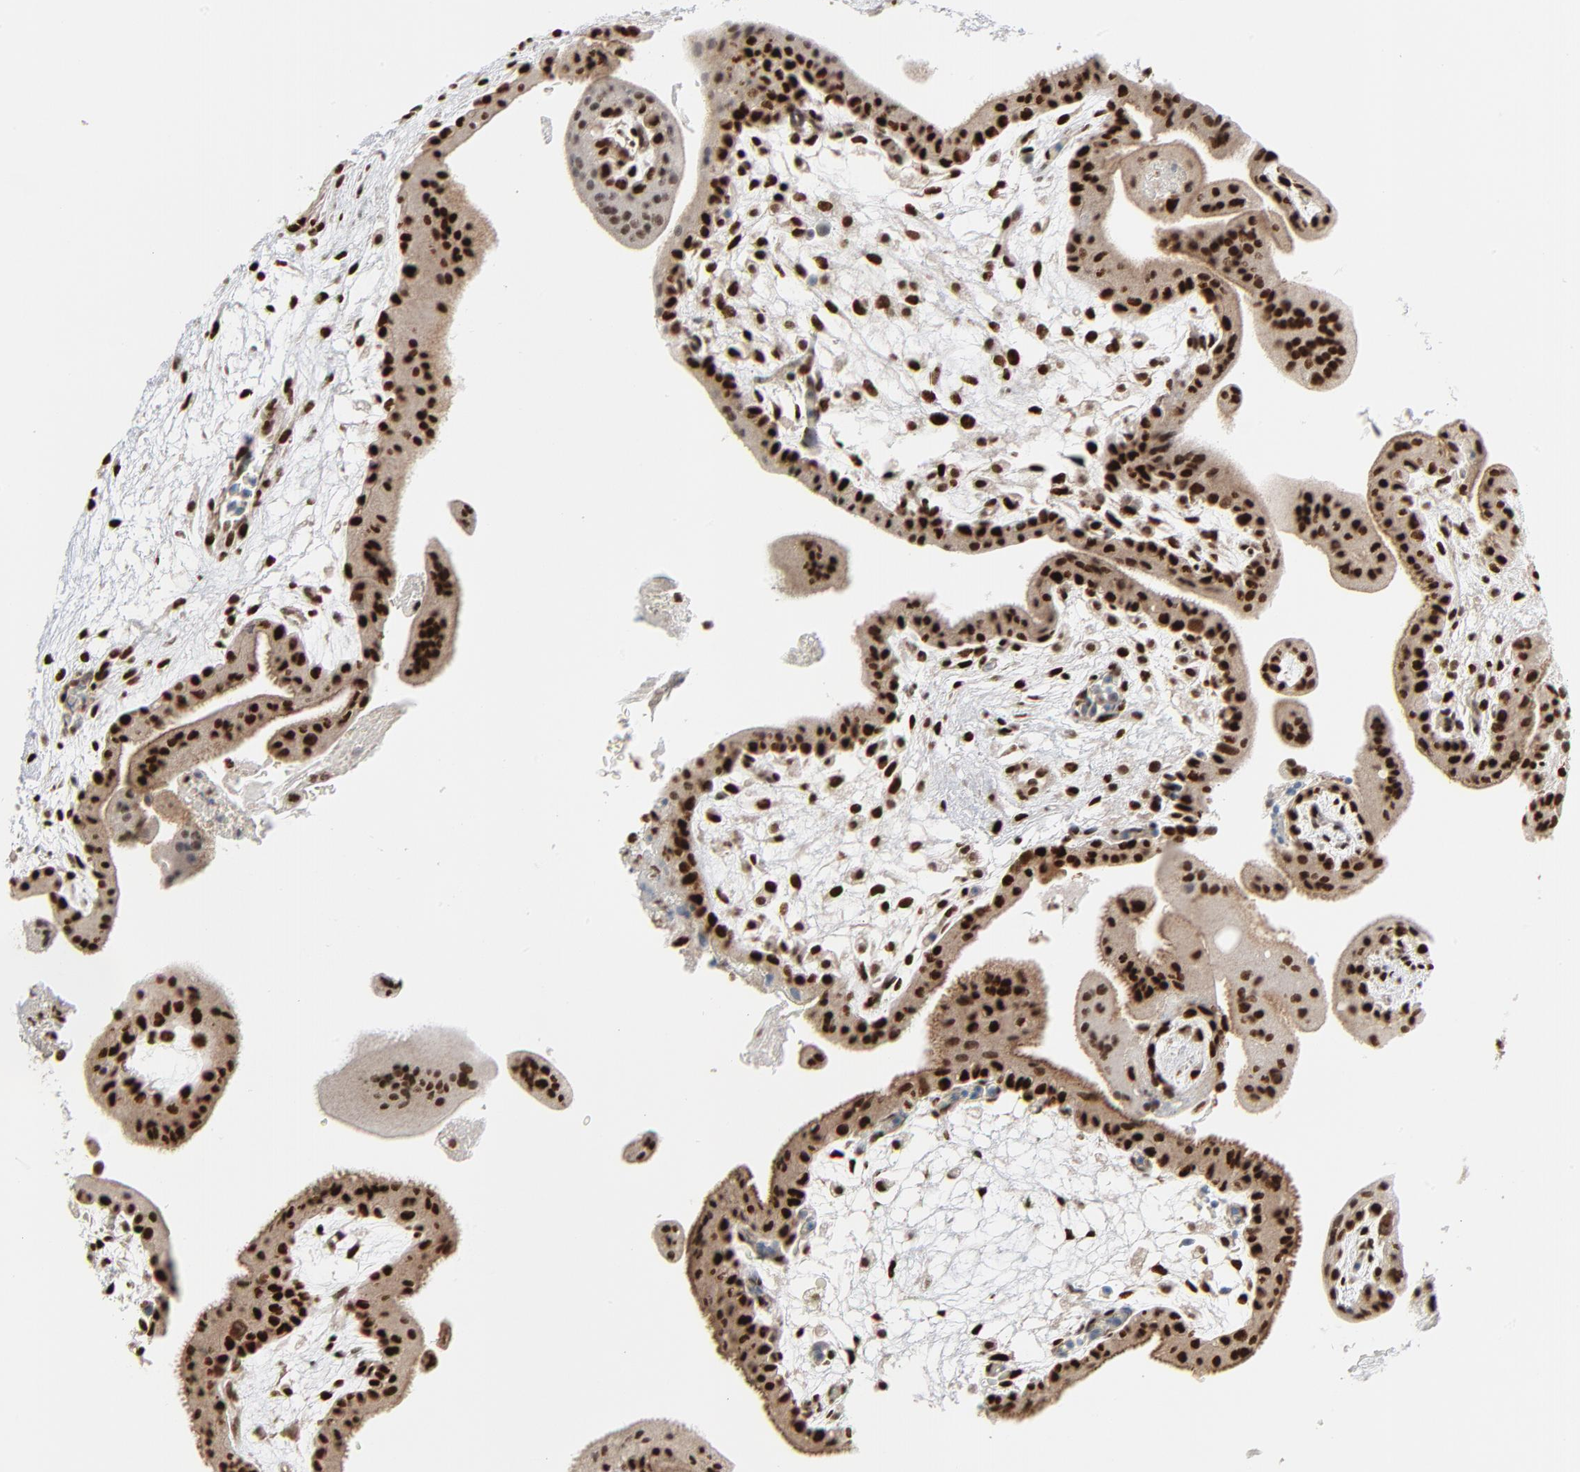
{"staining": {"intensity": "strong", "quantity": ">75%", "location": "nuclear"}, "tissue": "placenta", "cell_type": "Decidual cells", "image_type": "normal", "snomed": [{"axis": "morphology", "description": "Normal tissue, NOS"}, {"axis": "topography", "description": "Placenta"}], "caption": "Approximately >75% of decidual cells in normal placenta demonstrate strong nuclear protein expression as visualized by brown immunohistochemical staining.", "gene": "CUX1", "patient": {"sex": "female", "age": 35}}